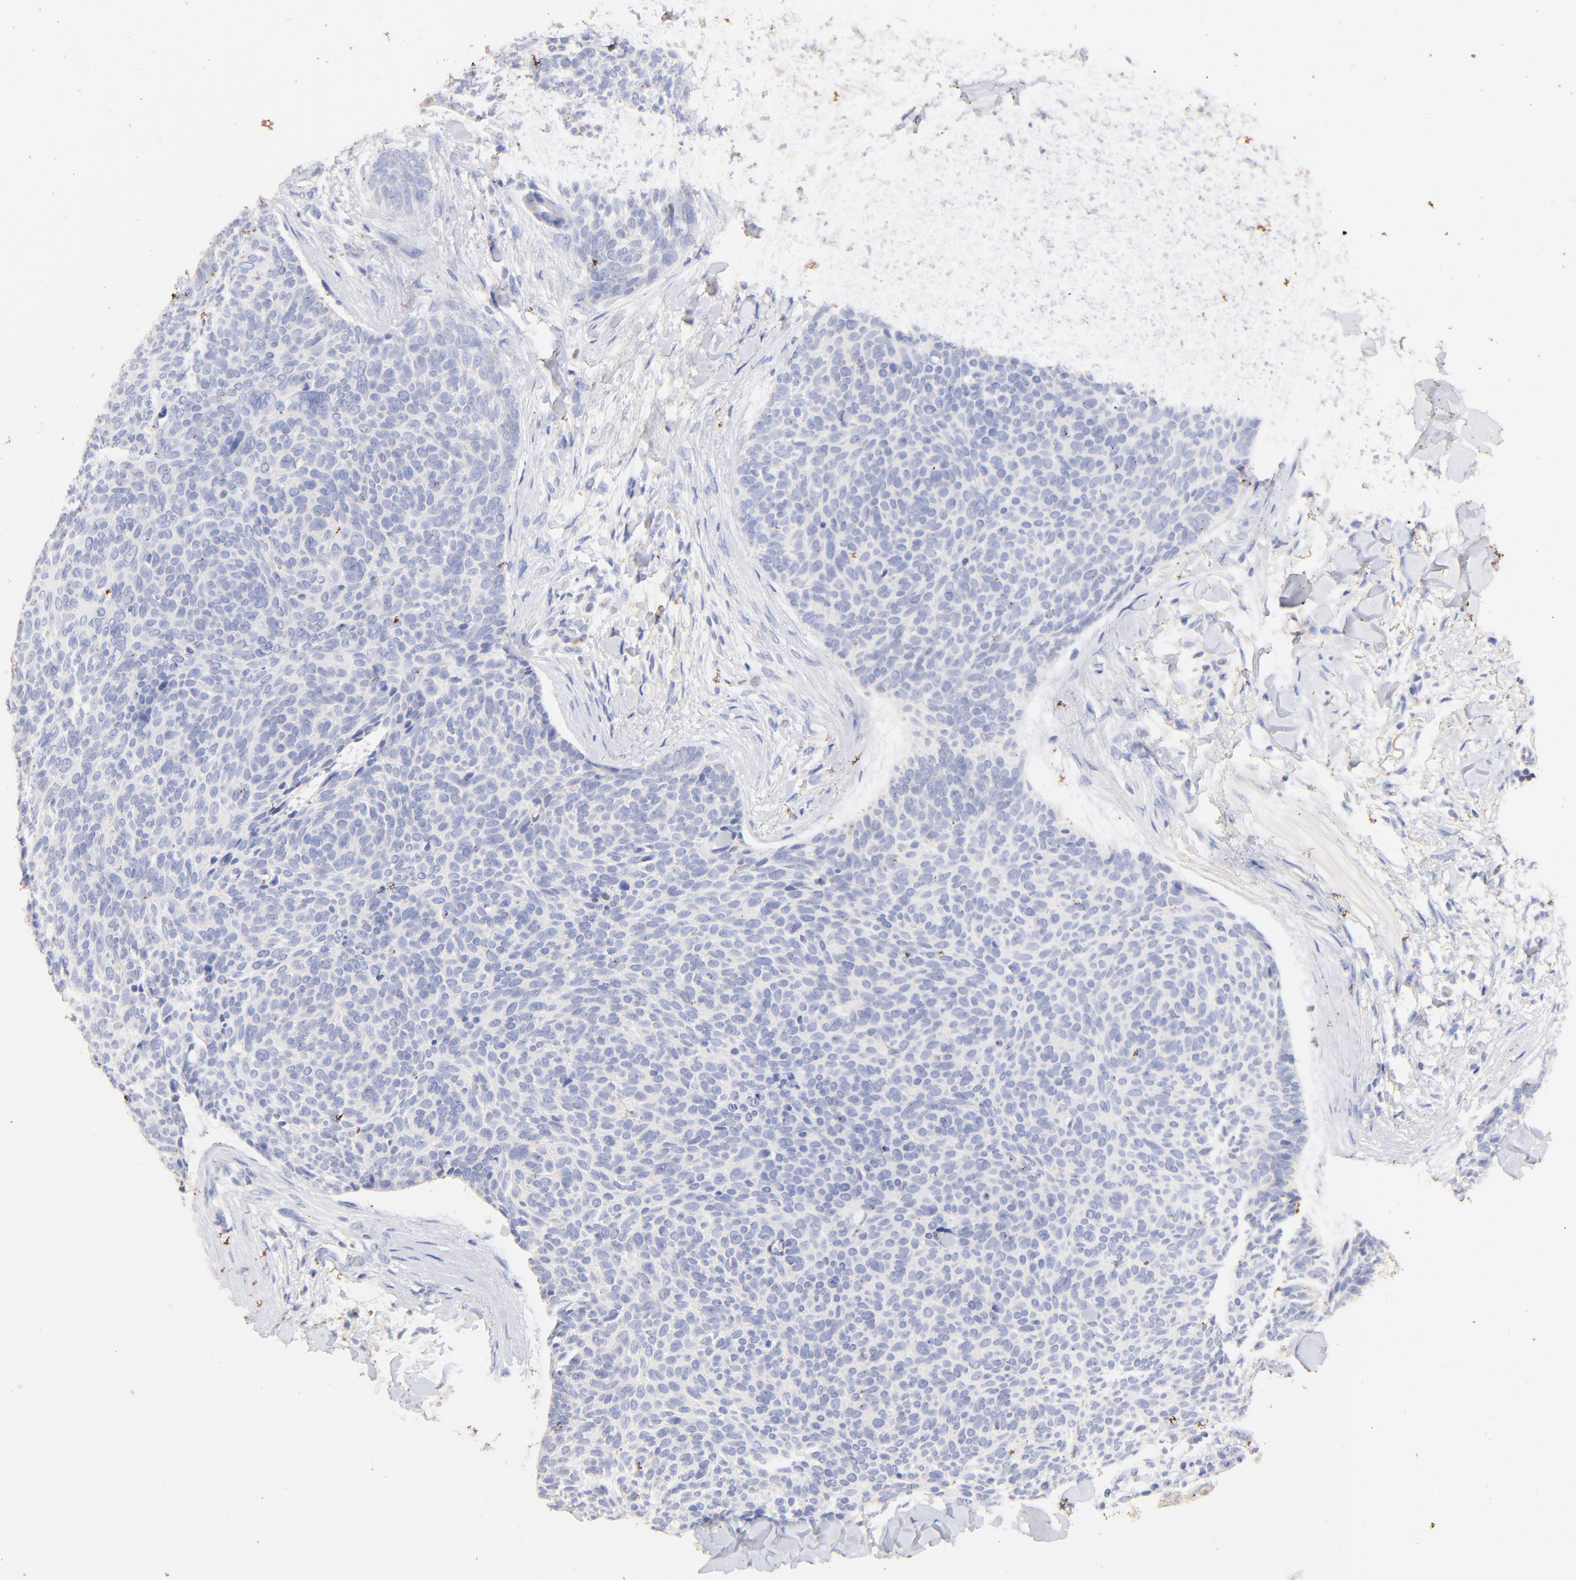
{"staining": {"intensity": "negative", "quantity": "none", "location": "none"}, "tissue": "skin cancer", "cell_type": "Tumor cells", "image_type": "cancer", "snomed": [{"axis": "morphology", "description": "Normal tissue, NOS"}, {"axis": "morphology", "description": "Basal cell carcinoma"}, {"axis": "topography", "description": "Skin"}], "caption": "Histopathology image shows no significant protein positivity in tumor cells of skin cancer (basal cell carcinoma).", "gene": "IGLV7-43", "patient": {"sex": "female", "age": 57}}